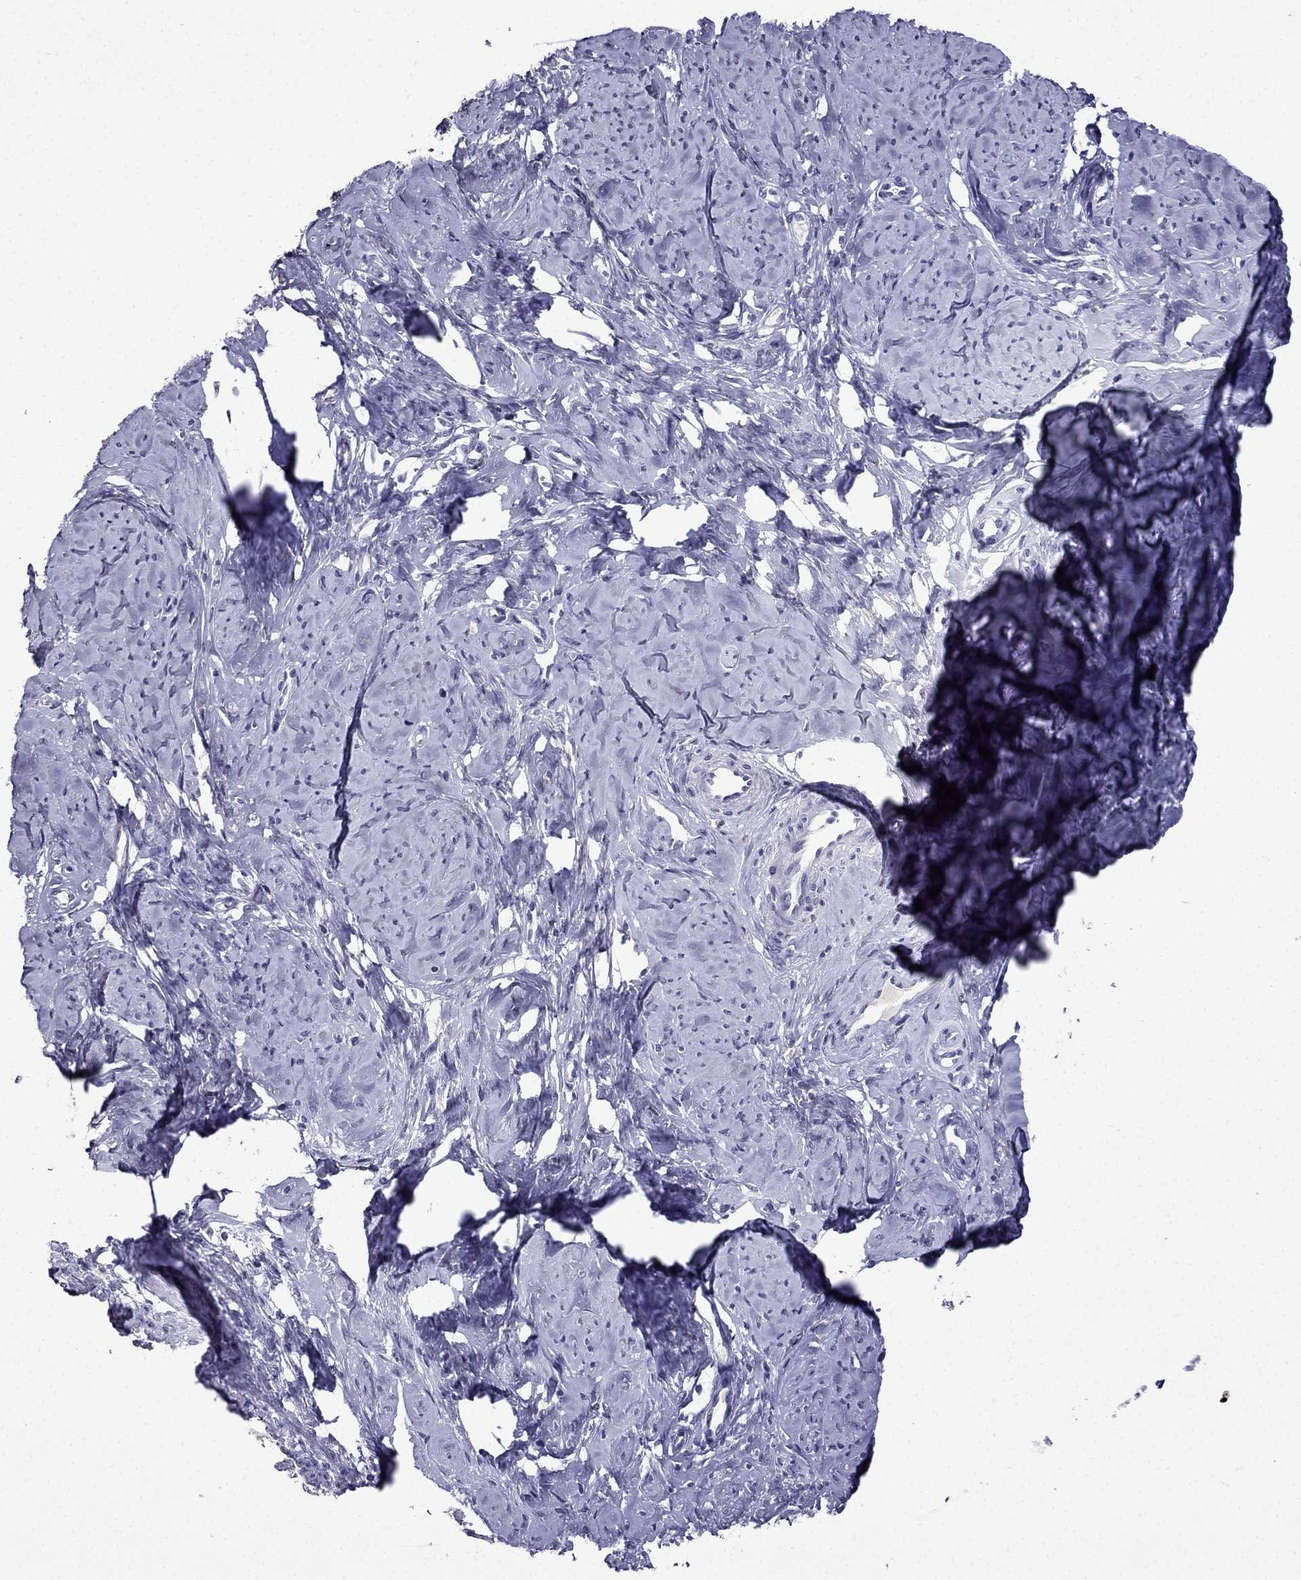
{"staining": {"intensity": "negative", "quantity": "none", "location": "none"}, "tissue": "smooth muscle", "cell_type": "Smooth muscle cells", "image_type": "normal", "snomed": [{"axis": "morphology", "description": "Normal tissue, NOS"}, {"axis": "topography", "description": "Smooth muscle"}], "caption": "Immunohistochemical staining of unremarkable smooth muscle reveals no significant positivity in smooth muscle cells. (Stains: DAB (3,3'-diaminobenzidine) immunohistochemistry (IHC) with hematoxylin counter stain, Microscopy: brightfield microscopy at high magnification).", "gene": "DNAH17", "patient": {"sex": "female", "age": 48}}